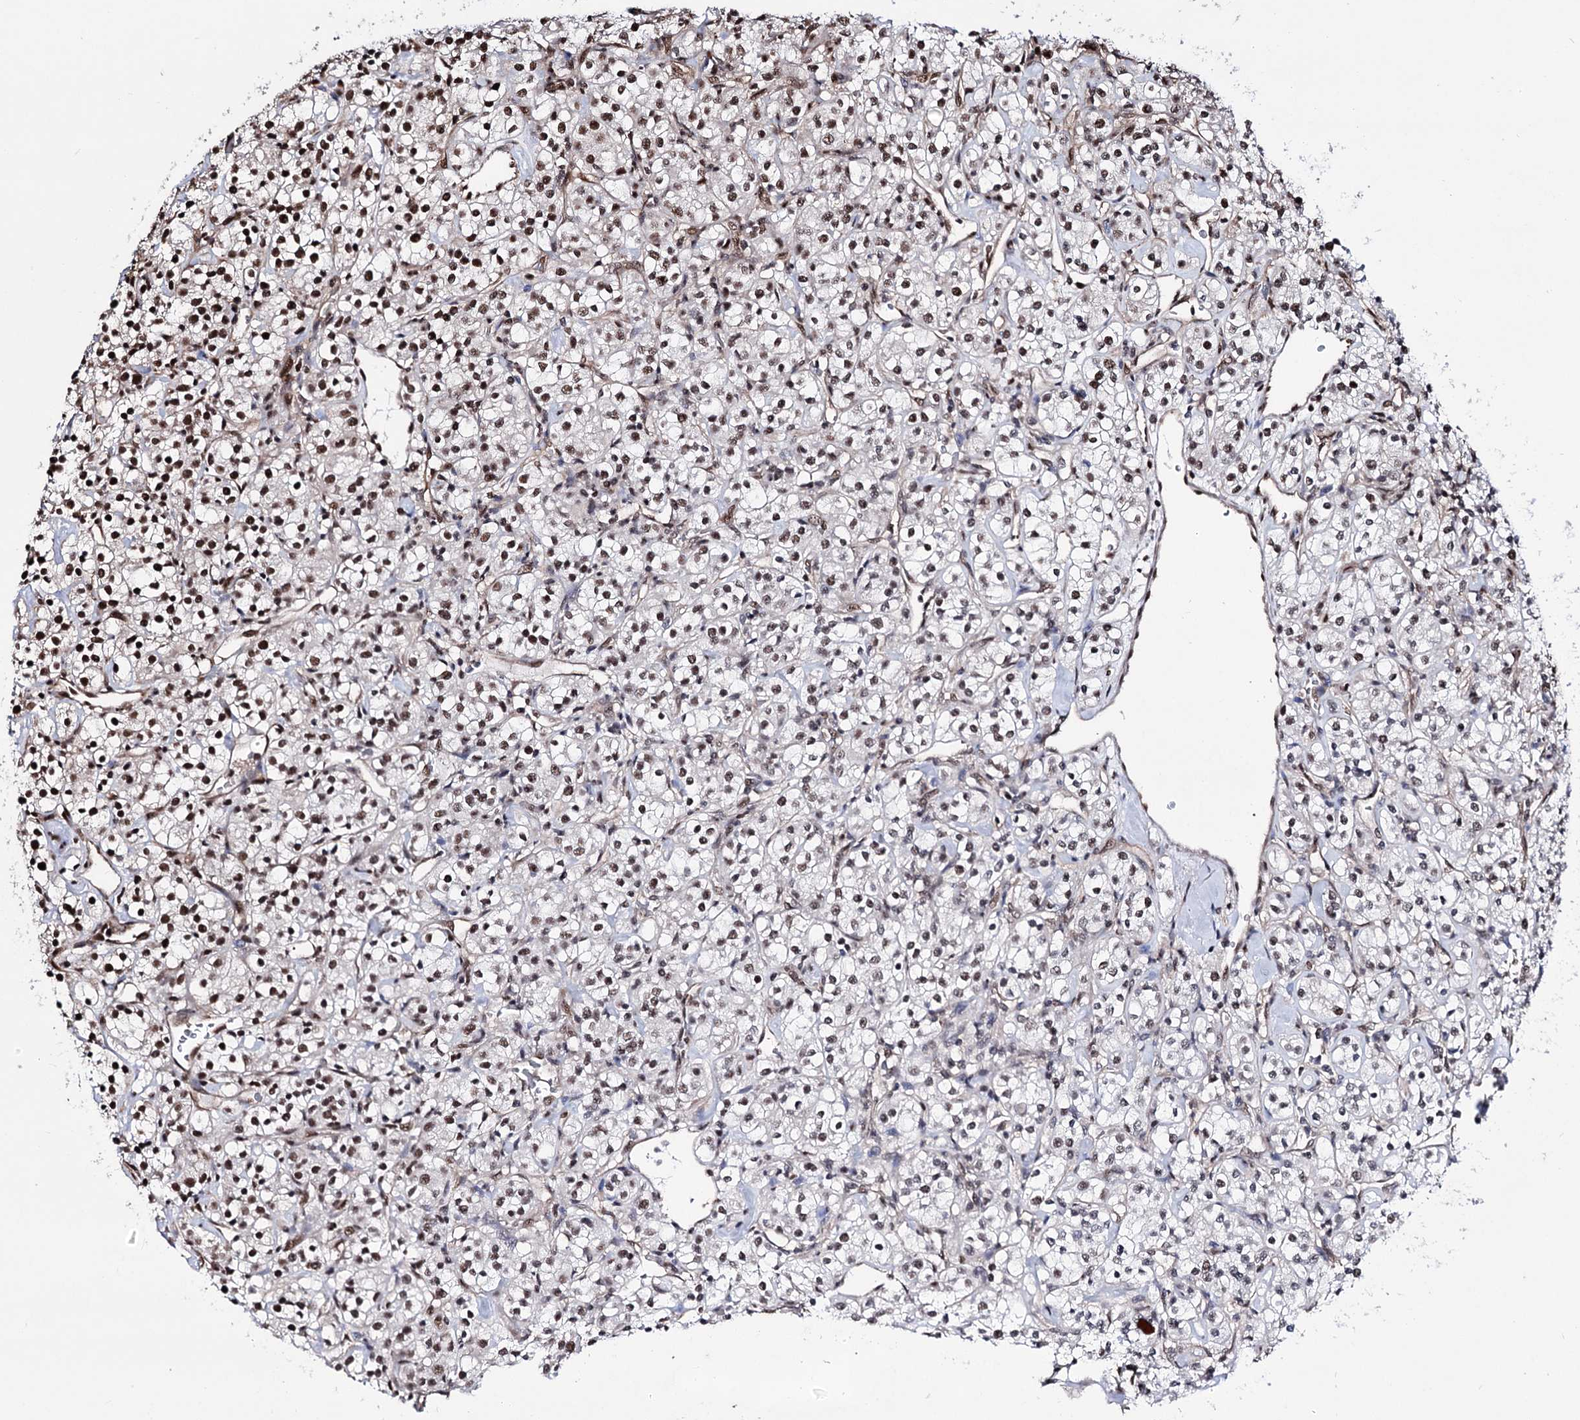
{"staining": {"intensity": "moderate", "quantity": "25%-75%", "location": "nuclear"}, "tissue": "renal cancer", "cell_type": "Tumor cells", "image_type": "cancer", "snomed": [{"axis": "morphology", "description": "Adenocarcinoma, NOS"}, {"axis": "topography", "description": "Kidney"}], "caption": "A brown stain shows moderate nuclear positivity of a protein in renal cancer tumor cells.", "gene": "CHMP7", "patient": {"sex": "male", "age": 77}}